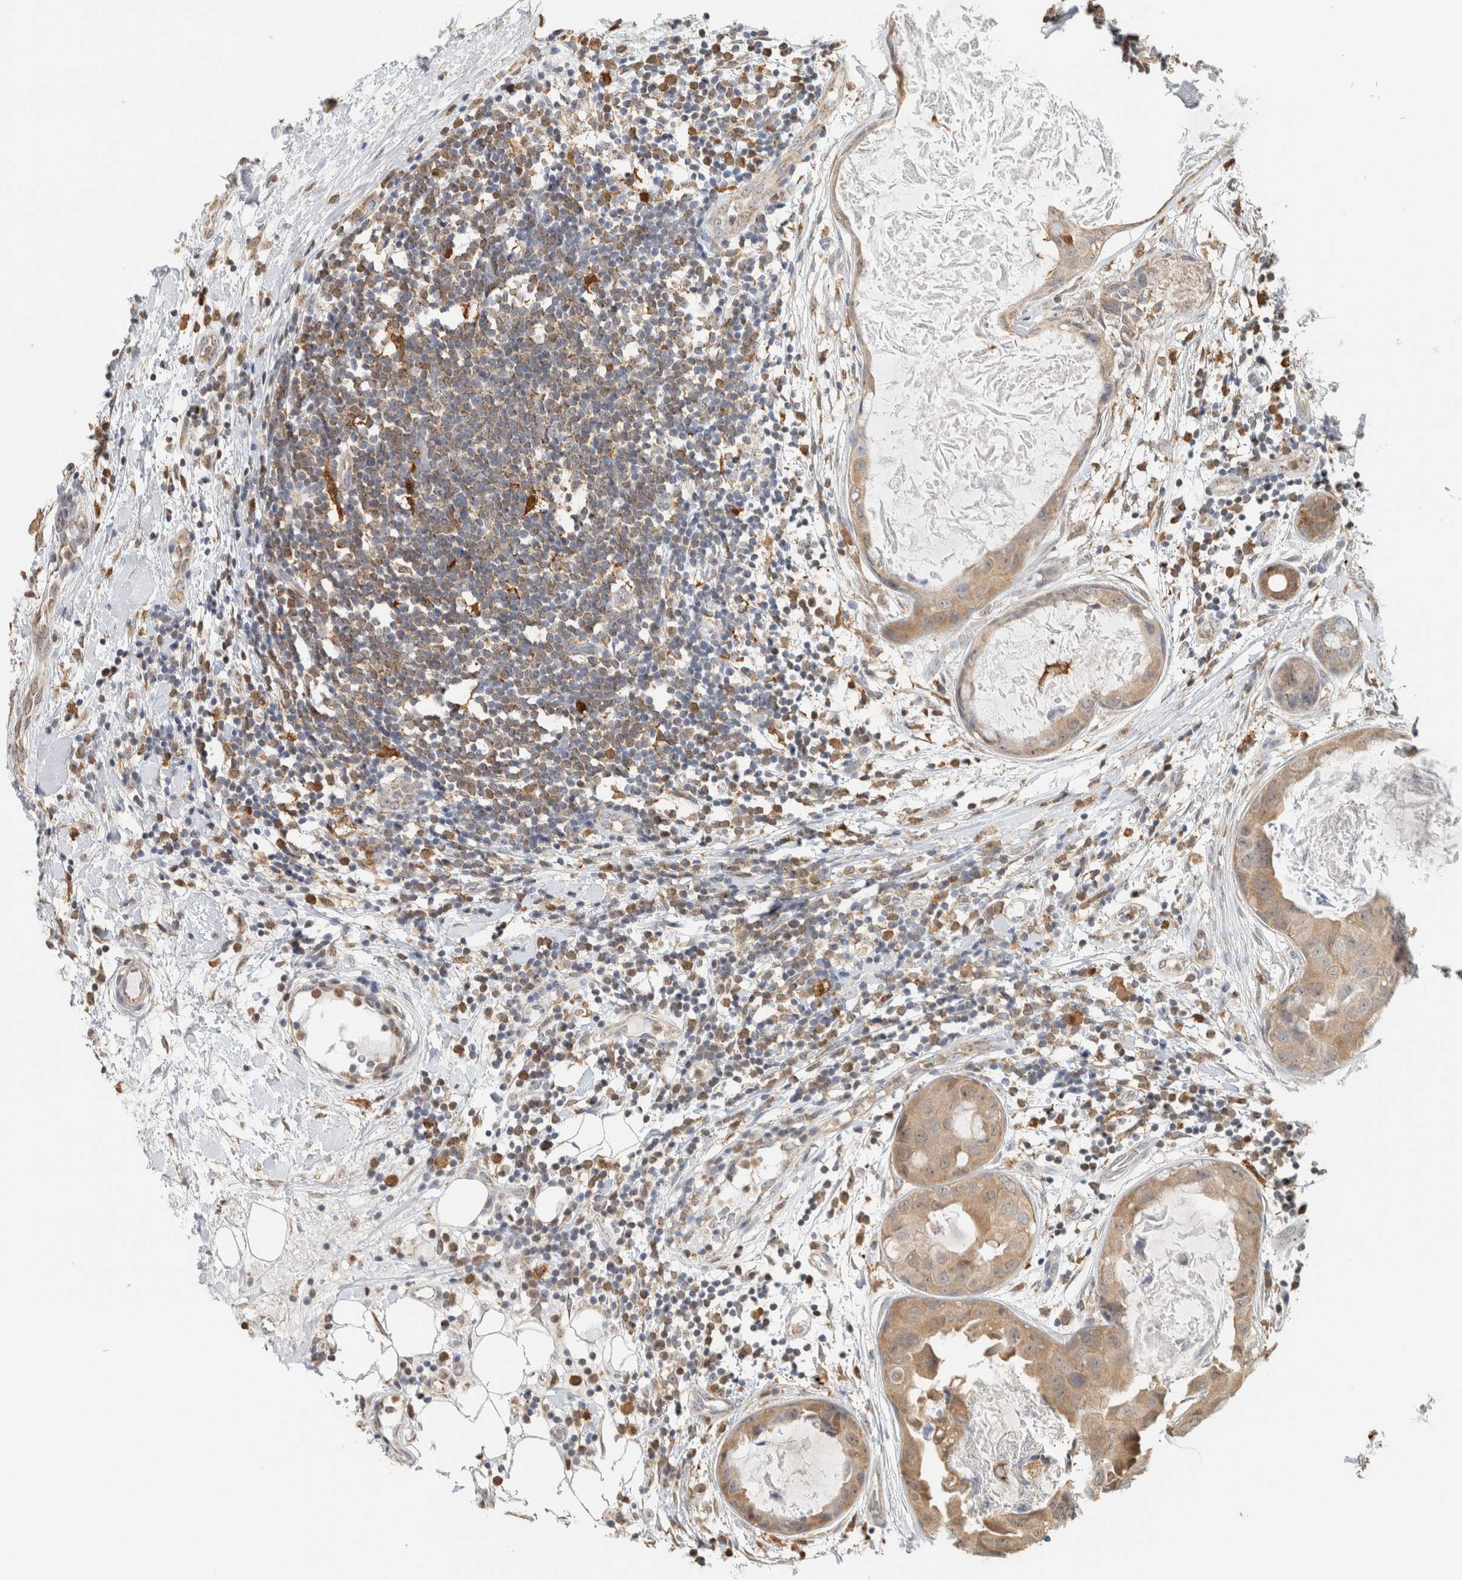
{"staining": {"intensity": "weak", "quantity": ">75%", "location": "cytoplasmic/membranous"}, "tissue": "breast cancer", "cell_type": "Tumor cells", "image_type": "cancer", "snomed": [{"axis": "morphology", "description": "Duct carcinoma"}, {"axis": "topography", "description": "Breast"}], "caption": "Brown immunohistochemical staining in human breast cancer (intraductal carcinoma) demonstrates weak cytoplasmic/membranous staining in approximately >75% of tumor cells.", "gene": "CAPG", "patient": {"sex": "female", "age": 40}}